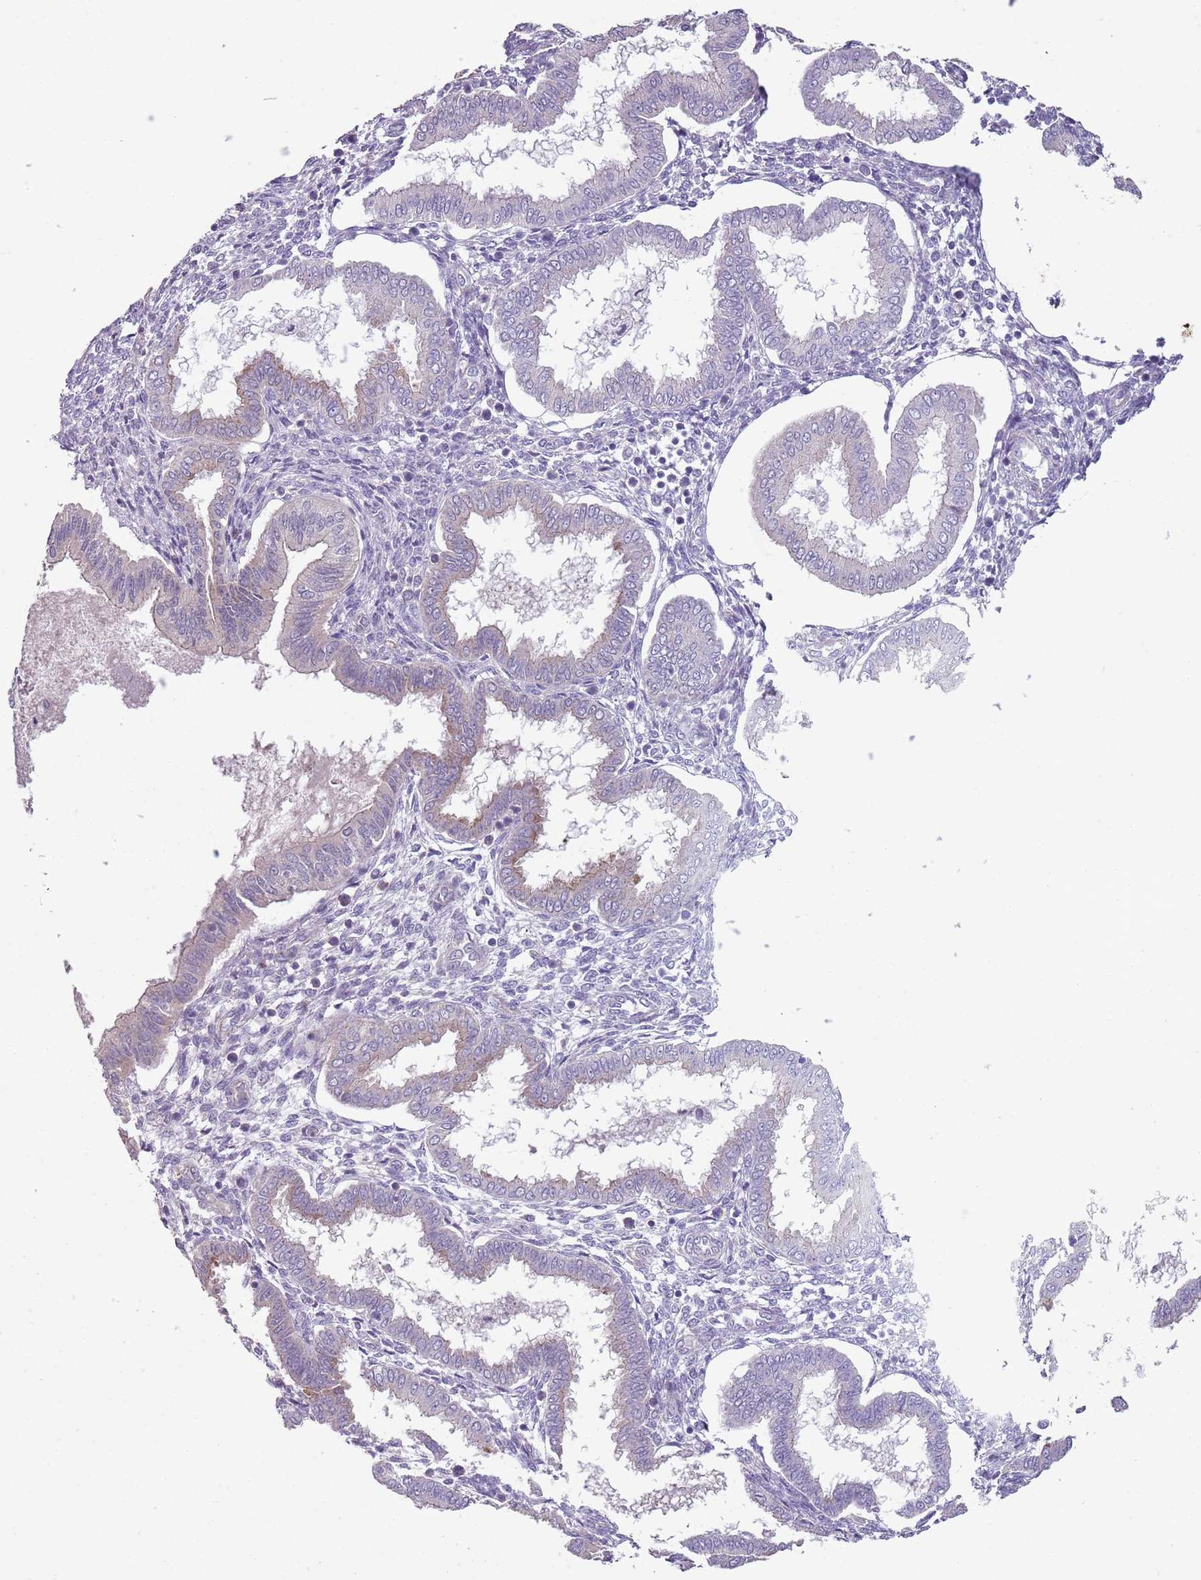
{"staining": {"intensity": "negative", "quantity": "none", "location": "none"}, "tissue": "endometrium", "cell_type": "Cells in endometrial stroma", "image_type": "normal", "snomed": [{"axis": "morphology", "description": "Normal tissue, NOS"}, {"axis": "topography", "description": "Endometrium"}], "caption": "Cells in endometrial stroma show no significant staining in normal endometrium. Brightfield microscopy of immunohistochemistry (IHC) stained with DAB (3,3'-diaminobenzidine) (brown) and hematoxylin (blue), captured at high magnification.", "gene": "ZNF583", "patient": {"sex": "female", "age": 24}}